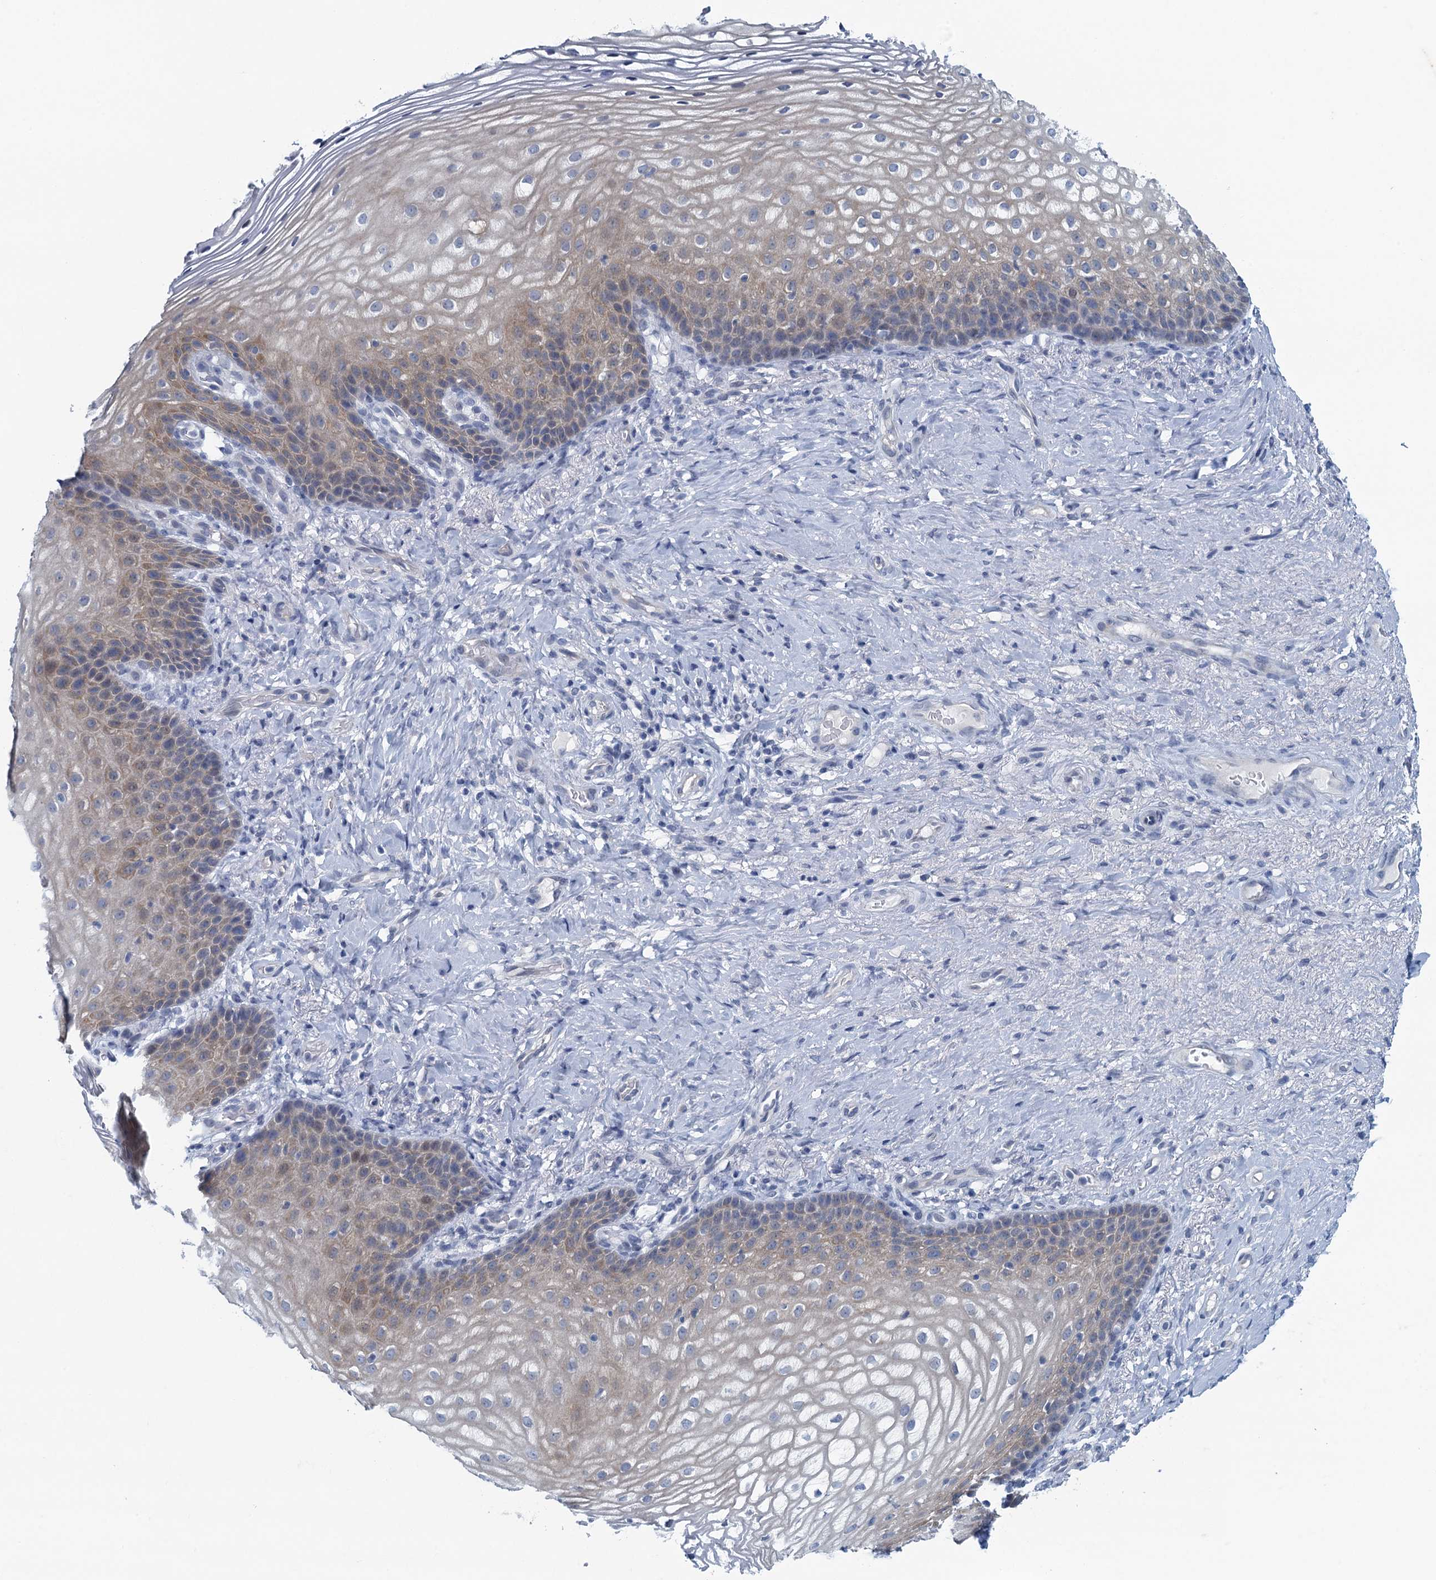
{"staining": {"intensity": "weak", "quantity": "<25%", "location": "cytoplasmic/membranous"}, "tissue": "vagina", "cell_type": "Squamous epithelial cells", "image_type": "normal", "snomed": [{"axis": "morphology", "description": "Normal tissue, NOS"}, {"axis": "topography", "description": "Vagina"}], "caption": "Immunohistochemical staining of benign human vagina reveals no significant staining in squamous epithelial cells. The staining was performed using DAB to visualize the protein expression in brown, while the nuclei were stained in blue with hematoxylin (Magnification: 20x).", "gene": "C16orf95", "patient": {"sex": "female", "age": 60}}